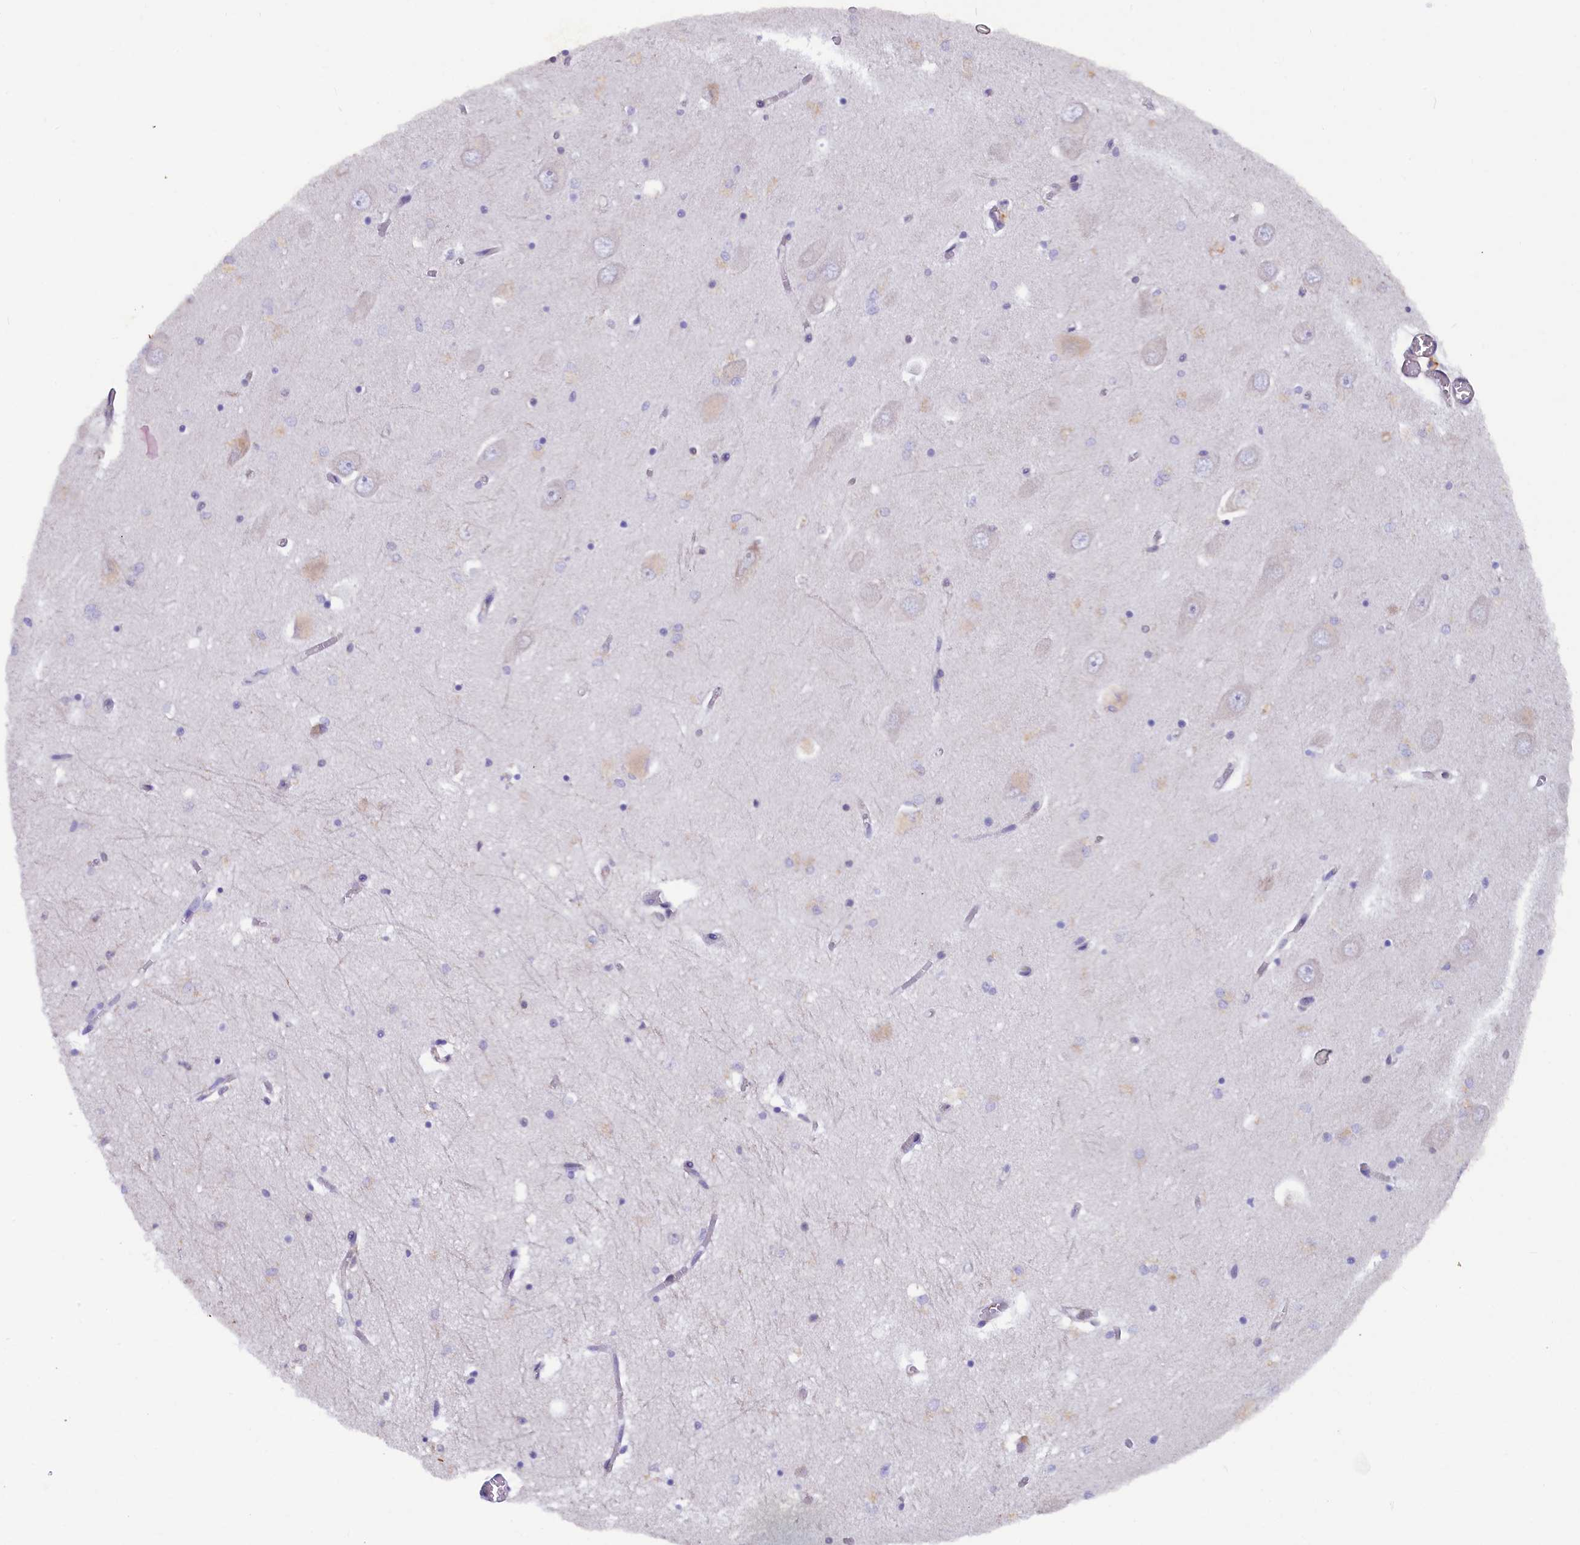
{"staining": {"intensity": "negative", "quantity": "none", "location": "none"}, "tissue": "hippocampus", "cell_type": "Glial cells", "image_type": "normal", "snomed": [{"axis": "morphology", "description": "Normal tissue, NOS"}, {"axis": "topography", "description": "Hippocampus"}], "caption": "A high-resolution image shows immunohistochemistry (IHC) staining of normal hippocampus, which exhibits no significant positivity in glial cells.", "gene": "JPT2", "patient": {"sex": "male", "age": 70}}